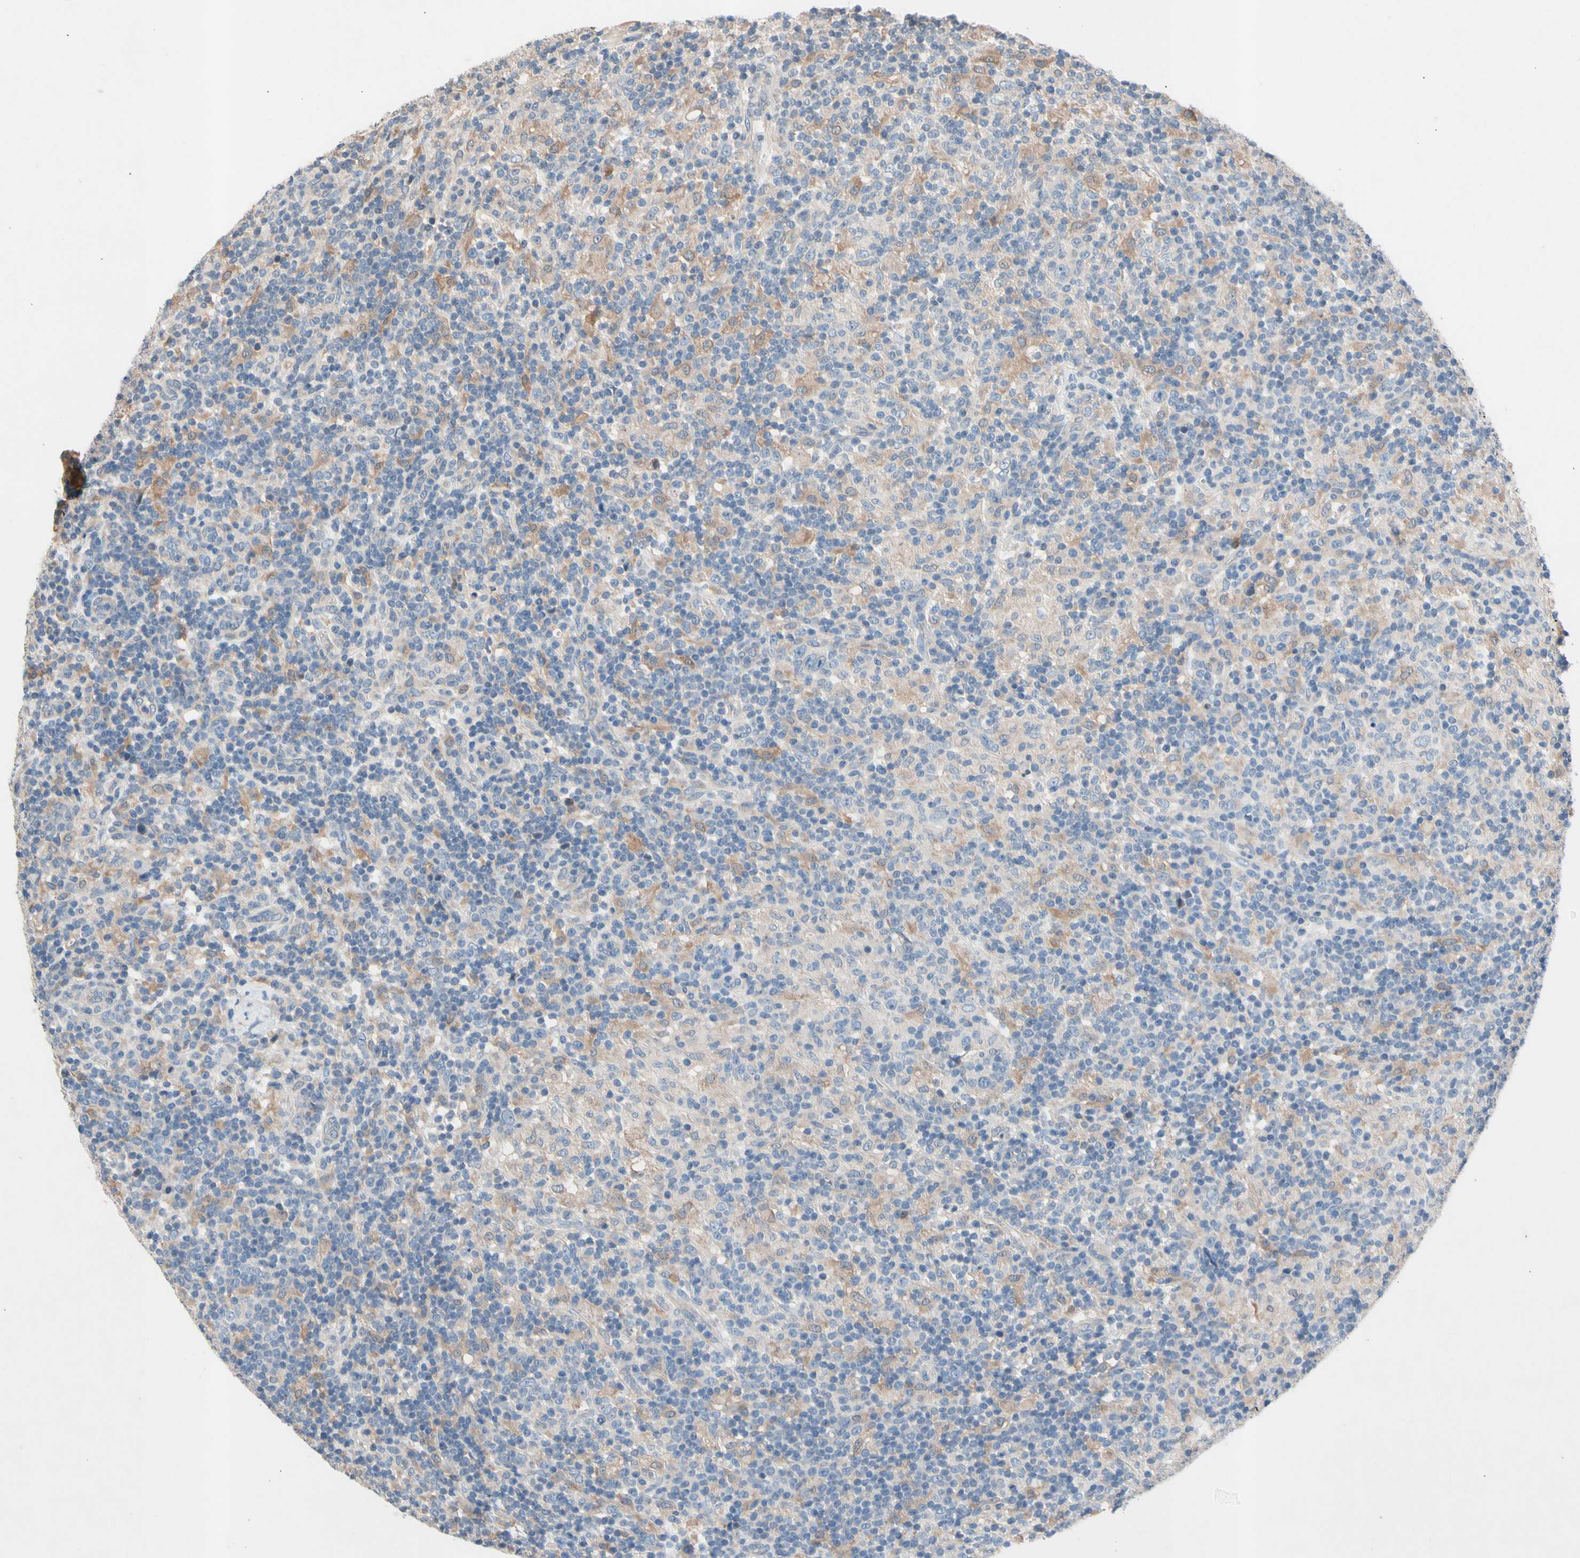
{"staining": {"intensity": "weak", "quantity": ">75%", "location": "cytoplasmic/membranous"}, "tissue": "lymphoma", "cell_type": "Tumor cells", "image_type": "cancer", "snomed": [{"axis": "morphology", "description": "Hodgkin's disease, NOS"}, {"axis": "topography", "description": "Lymph node"}], "caption": "A histopathology image showing weak cytoplasmic/membranous positivity in about >75% of tumor cells in lymphoma, as visualized by brown immunohistochemical staining.", "gene": "PRDX4", "patient": {"sex": "male", "age": 70}}